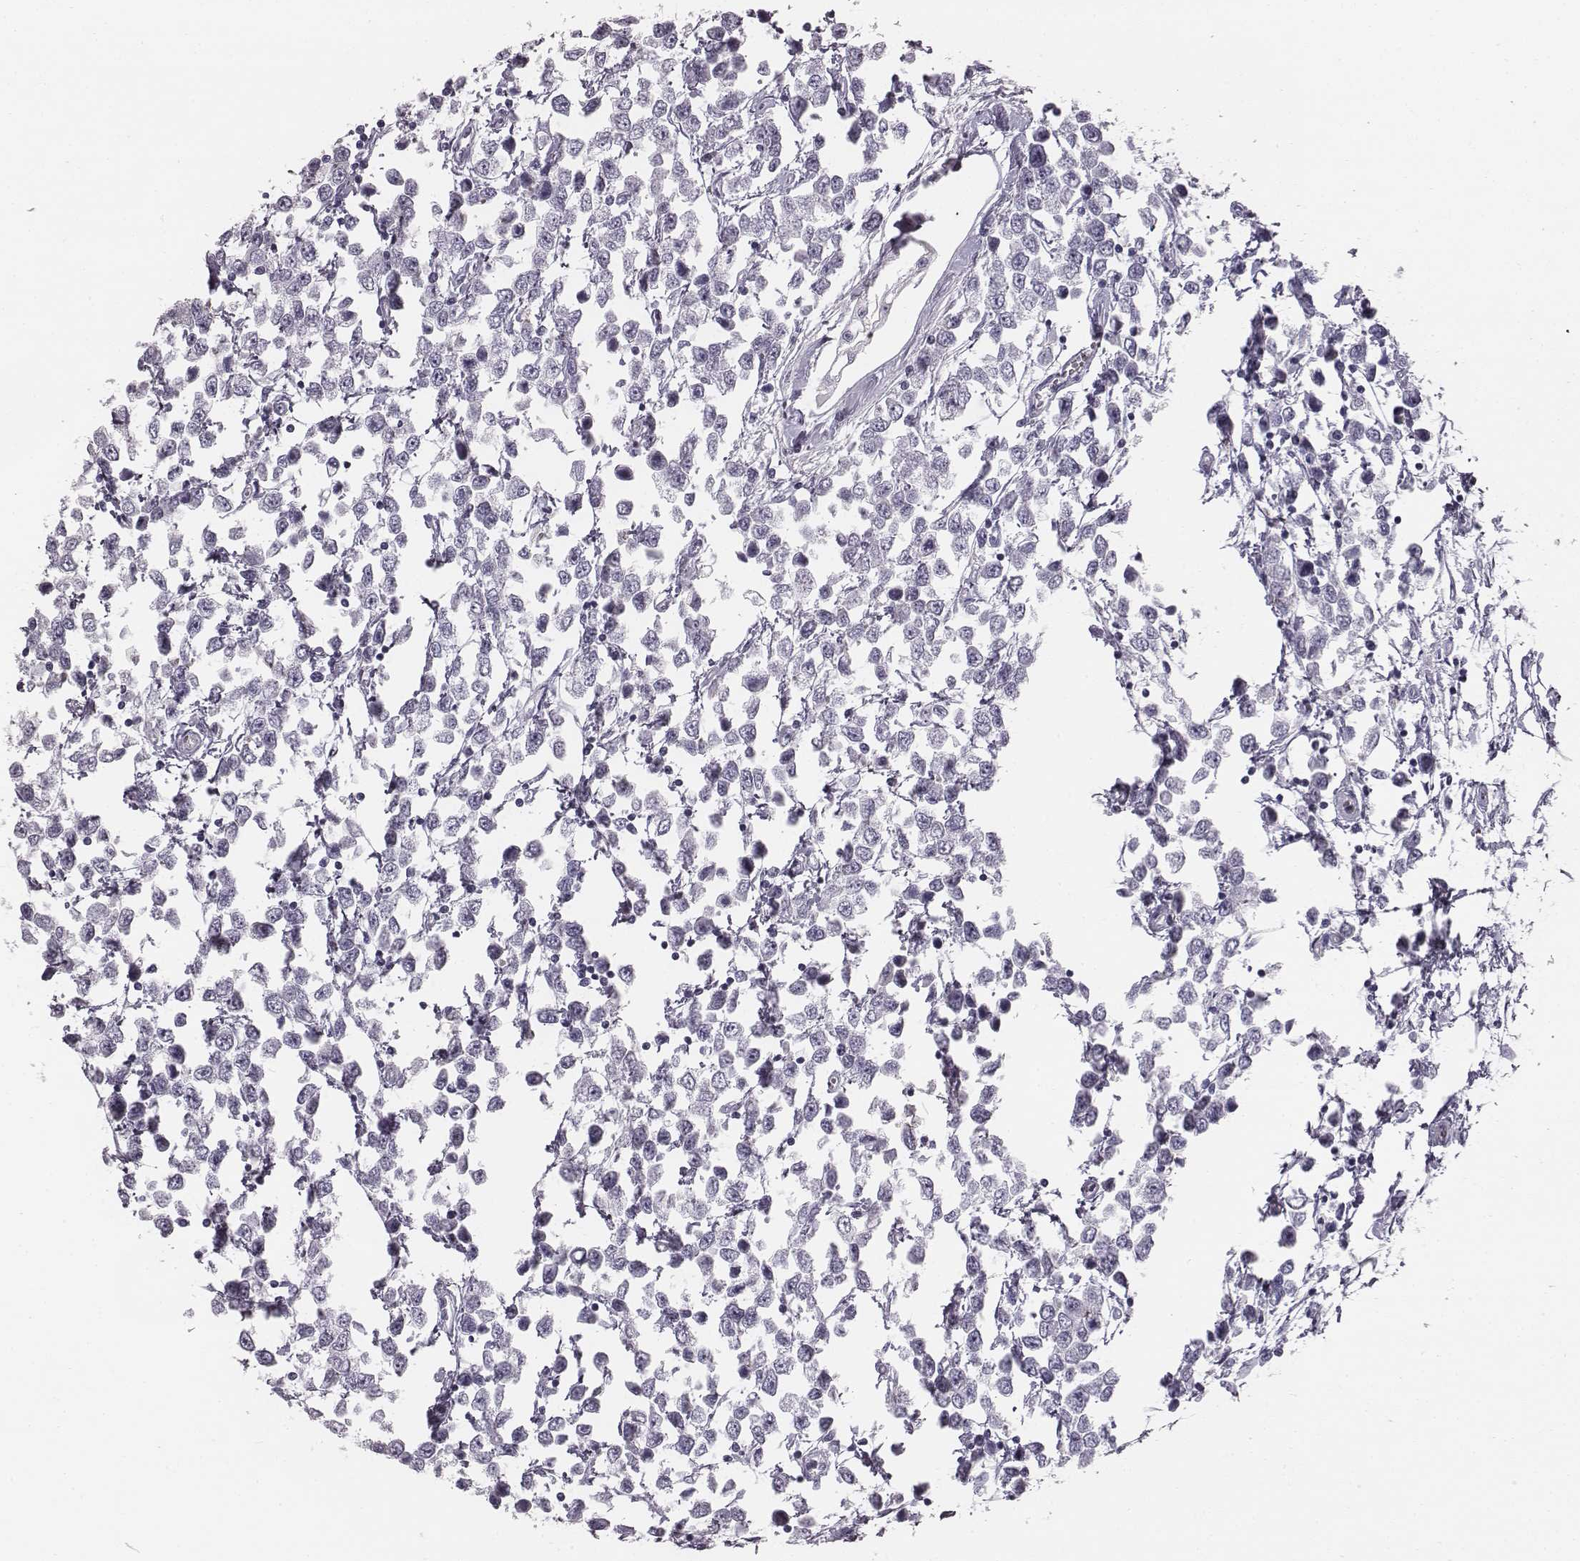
{"staining": {"intensity": "negative", "quantity": "none", "location": "none"}, "tissue": "testis cancer", "cell_type": "Tumor cells", "image_type": "cancer", "snomed": [{"axis": "morphology", "description": "Seminoma, NOS"}, {"axis": "topography", "description": "Testis"}], "caption": "Testis cancer stained for a protein using IHC exhibits no staining tumor cells.", "gene": "CRISP1", "patient": {"sex": "male", "age": 34}}